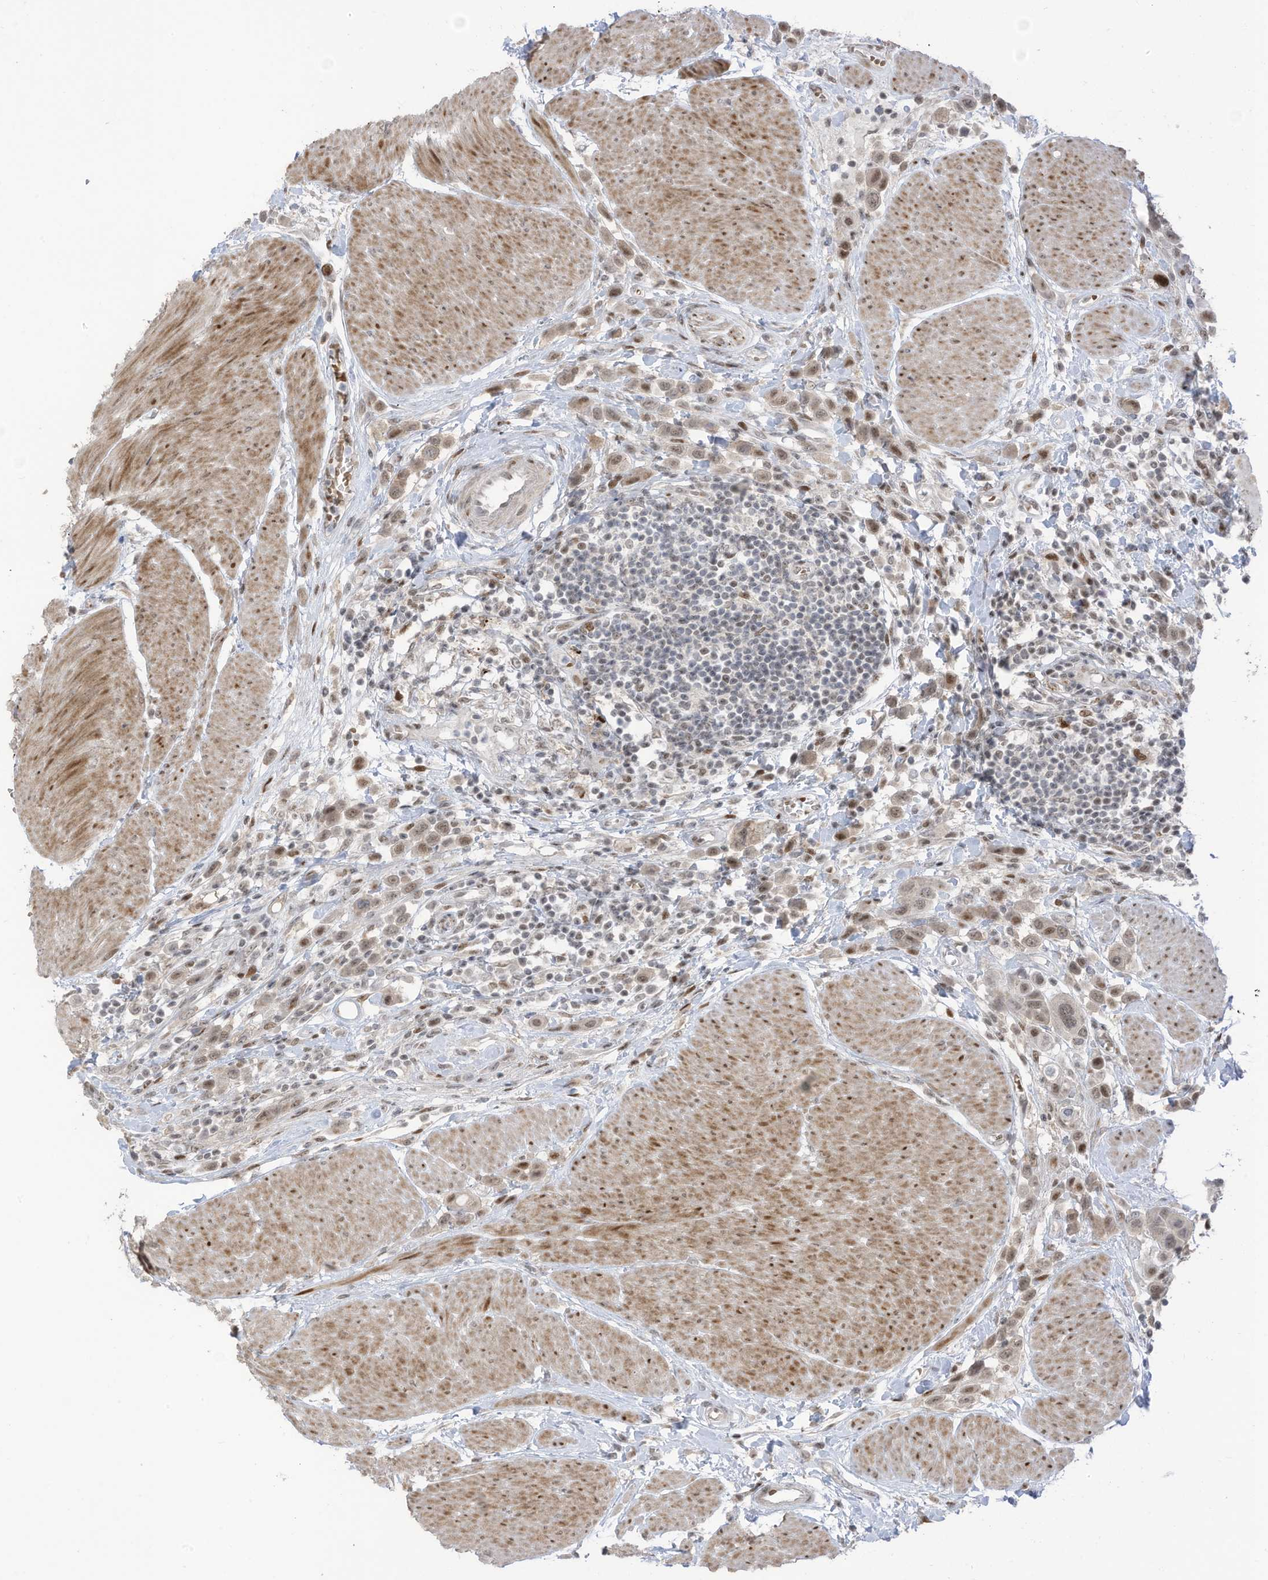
{"staining": {"intensity": "weak", "quantity": "25%-75%", "location": "nuclear"}, "tissue": "urothelial cancer", "cell_type": "Tumor cells", "image_type": "cancer", "snomed": [{"axis": "morphology", "description": "Urothelial carcinoma, High grade"}, {"axis": "topography", "description": "Urinary bladder"}], "caption": "Protein expression analysis of high-grade urothelial carcinoma demonstrates weak nuclear staining in approximately 25%-75% of tumor cells.", "gene": "ZCWPW2", "patient": {"sex": "male", "age": 50}}